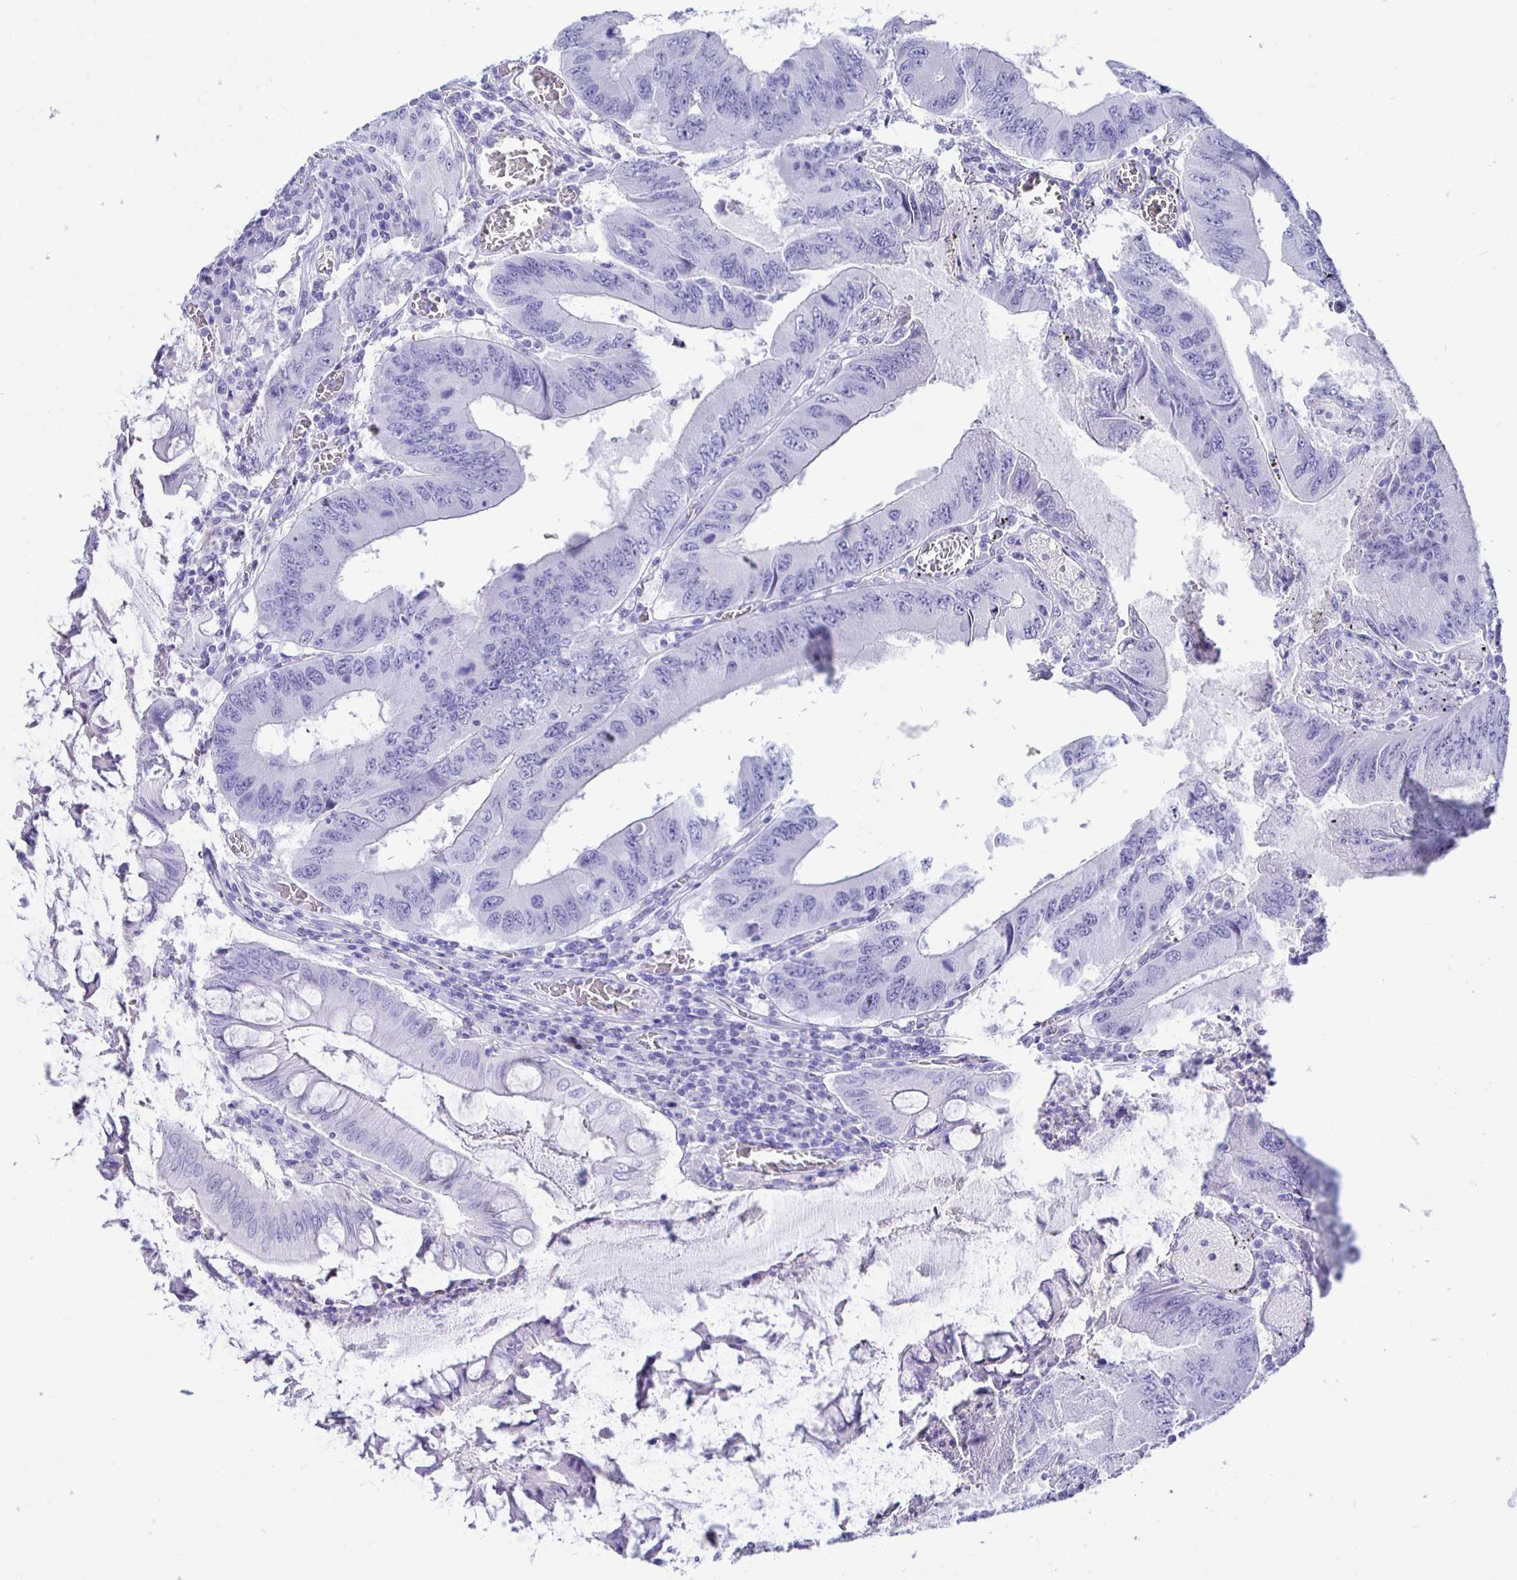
{"staining": {"intensity": "negative", "quantity": "none", "location": "none"}, "tissue": "colorectal cancer", "cell_type": "Tumor cells", "image_type": "cancer", "snomed": [{"axis": "morphology", "description": "Adenocarcinoma, NOS"}, {"axis": "topography", "description": "Colon"}], "caption": "A micrograph of human colorectal cancer (adenocarcinoma) is negative for staining in tumor cells. Nuclei are stained in blue.", "gene": "UMOD", "patient": {"sex": "male", "age": 53}}